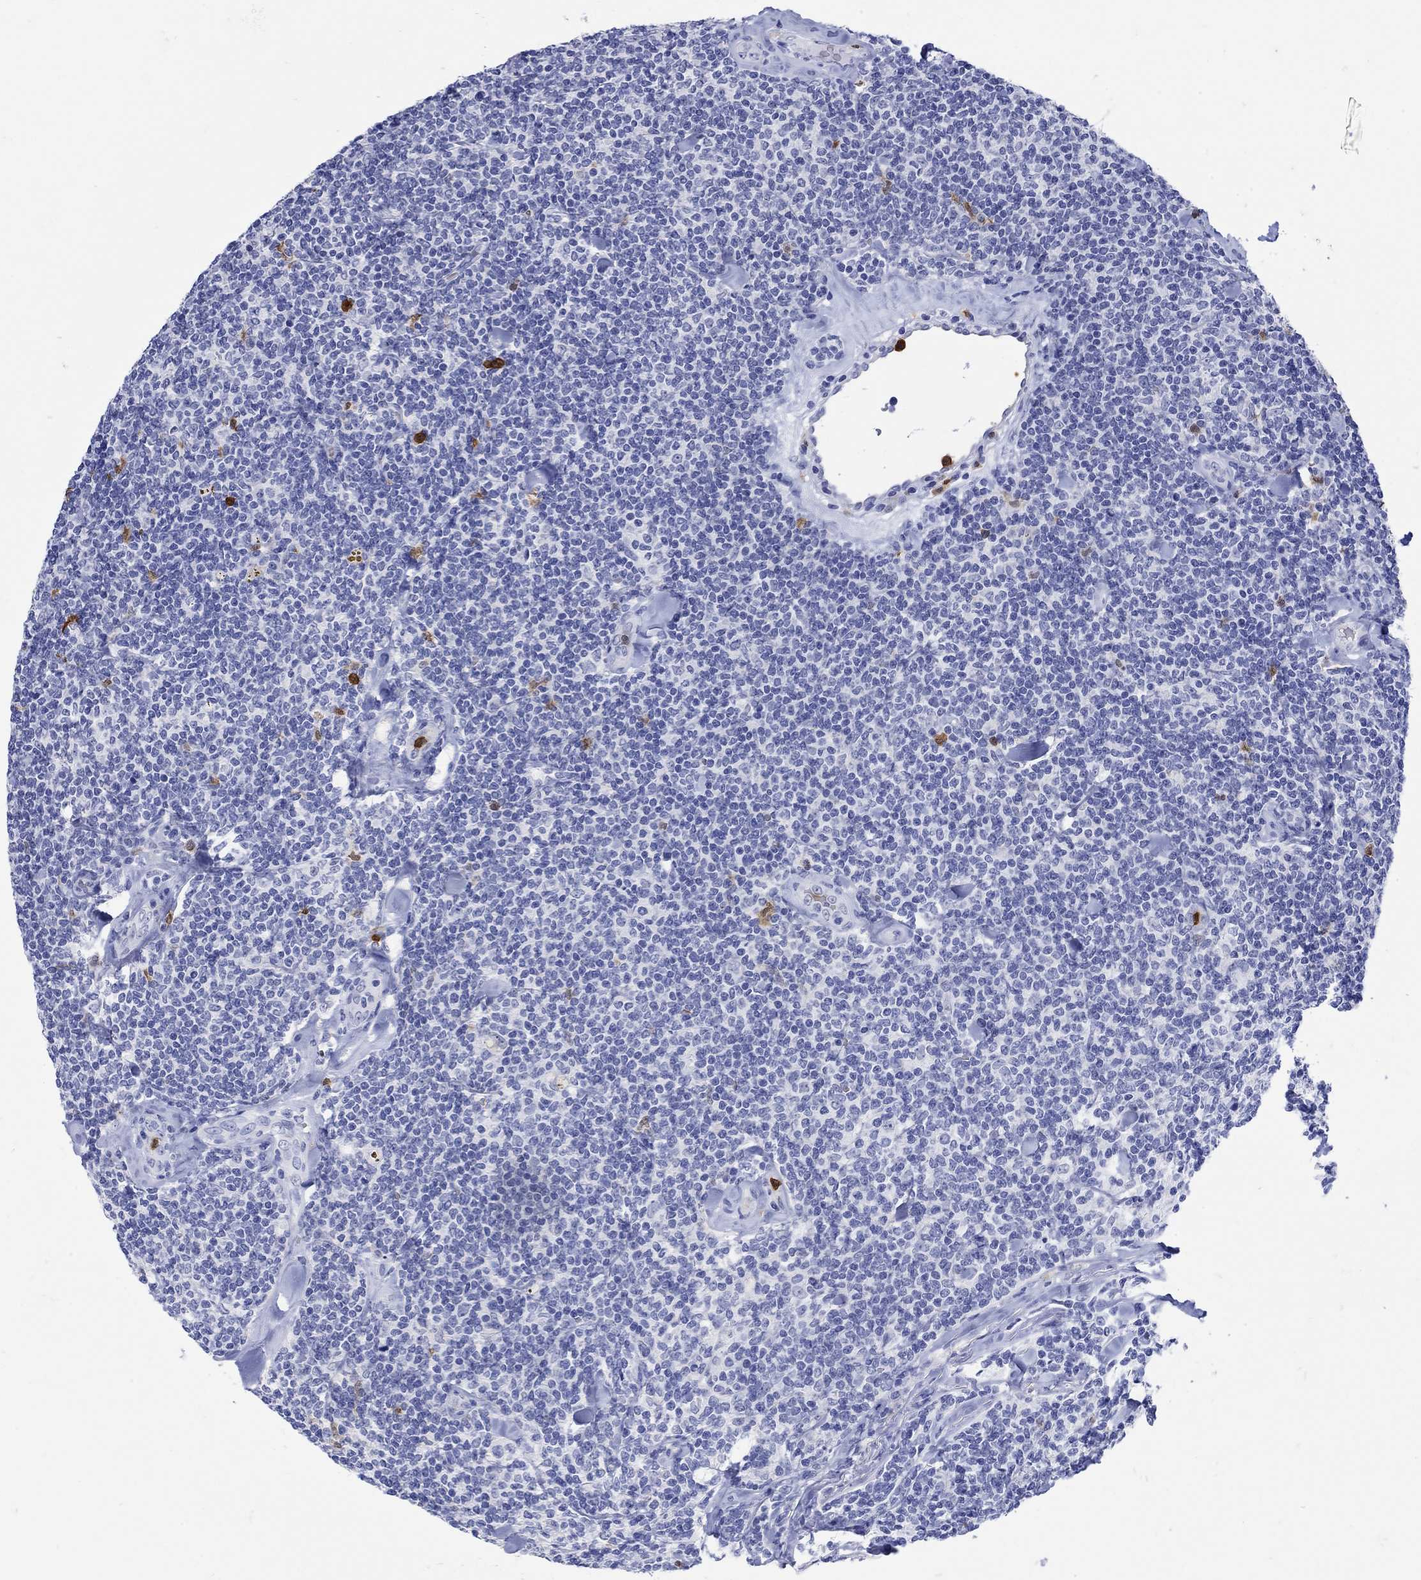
{"staining": {"intensity": "negative", "quantity": "none", "location": "none"}, "tissue": "lymphoma", "cell_type": "Tumor cells", "image_type": "cancer", "snomed": [{"axis": "morphology", "description": "Malignant lymphoma, non-Hodgkin's type, Low grade"}, {"axis": "topography", "description": "Lymph node"}], "caption": "DAB immunohistochemical staining of human lymphoma demonstrates no significant expression in tumor cells. The staining is performed using DAB brown chromogen with nuclei counter-stained in using hematoxylin.", "gene": "LINGO3", "patient": {"sex": "female", "age": 56}}